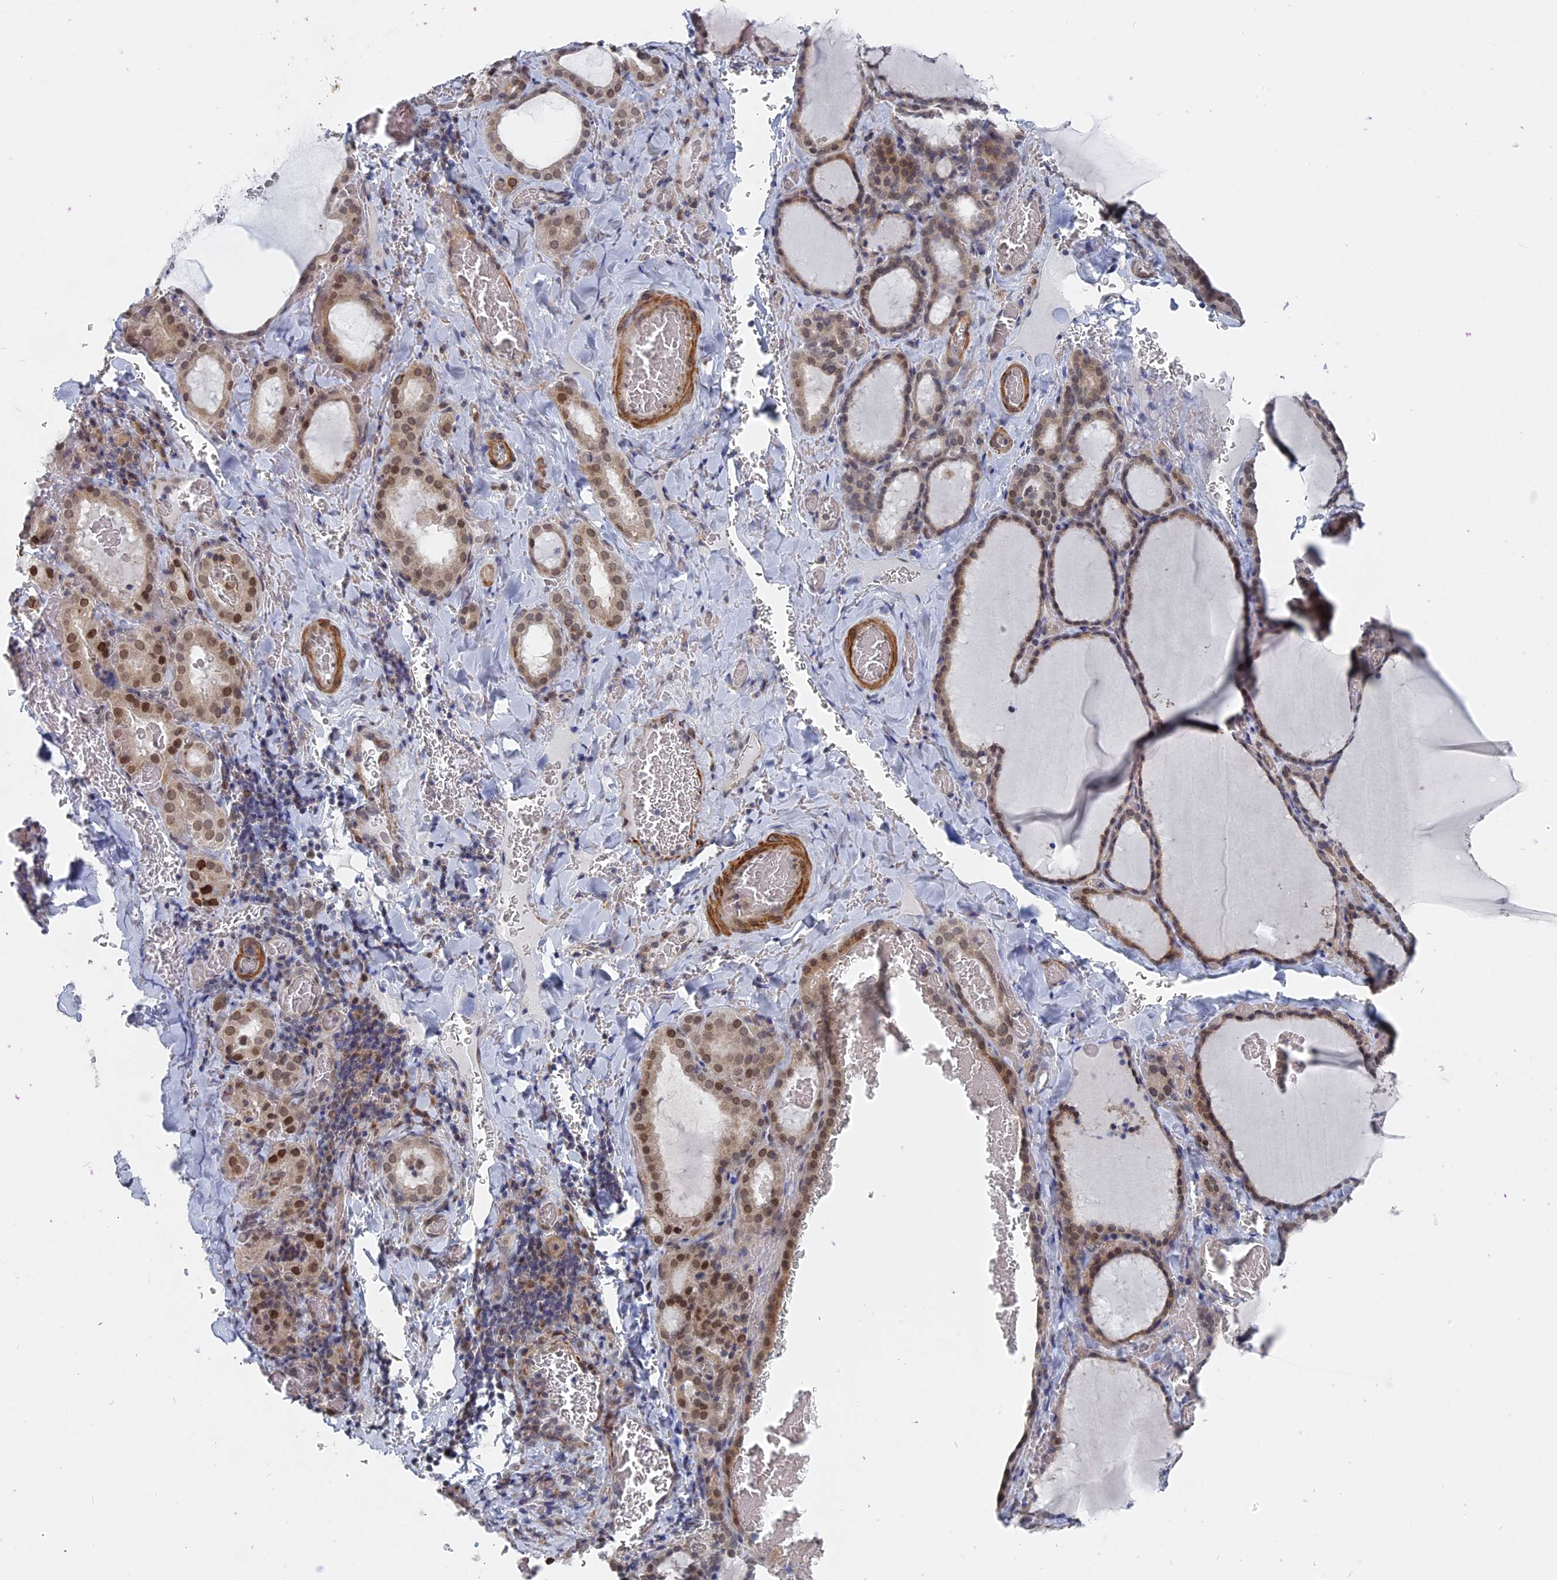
{"staining": {"intensity": "moderate", "quantity": "25%-75%", "location": "cytoplasmic/membranous,nuclear"}, "tissue": "thyroid gland", "cell_type": "Glandular cells", "image_type": "normal", "snomed": [{"axis": "morphology", "description": "Normal tissue, NOS"}, {"axis": "topography", "description": "Thyroid gland"}], "caption": "Glandular cells exhibit medium levels of moderate cytoplasmic/membranous,nuclear expression in approximately 25%-75% of cells in unremarkable thyroid gland.", "gene": "MTRF1", "patient": {"sex": "female", "age": 39}}